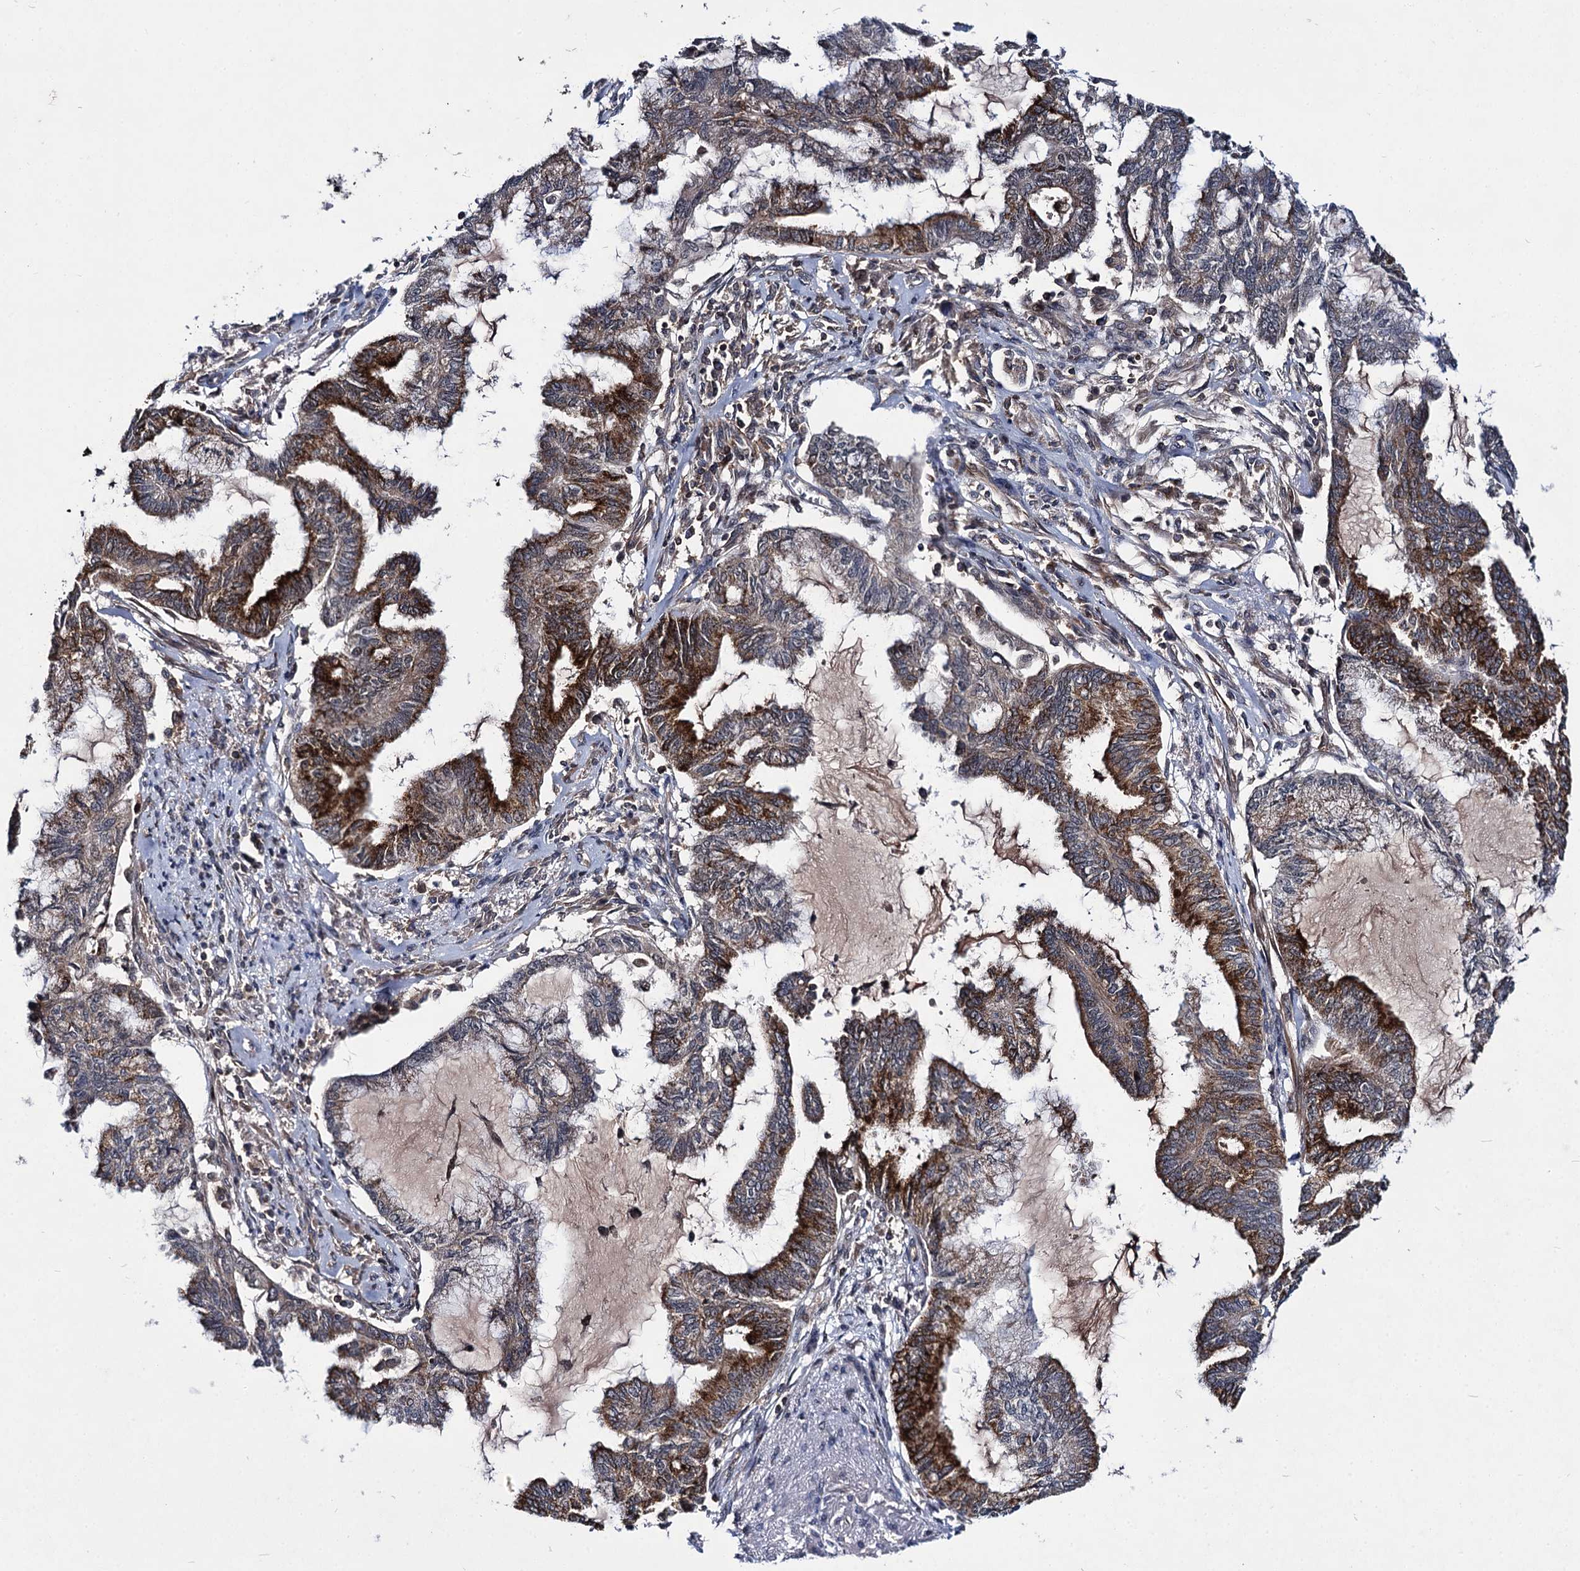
{"staining": {"intensity": "strong", "quantity": "25%-75%", "location": "cytoplasmic/membranous"}, "tissue": "endometrial cancer", "cell_type": "Tumor cells", "image_type": "cancer", "snomed": [{"axis": "morphology", "description": "Adenocarcinoma, NOS"}, {"axis": "topography", "description": "Endometrium"}], "caption": "Protein staining by immunohistochemistry demonstrates strong cytoplasmic/membranous staining in about 25%-75% of tumor cells in endometrial cancer (adenocarcinoma). The protein of interest is stained brown, and the nuclei are stained in blue (DAB (3,3'-diaminobenzidine) IHC with brightfield microscopy, high magnification).", "gene": "ABLIM1", "patient": {"sex": "female", "age": 86}}